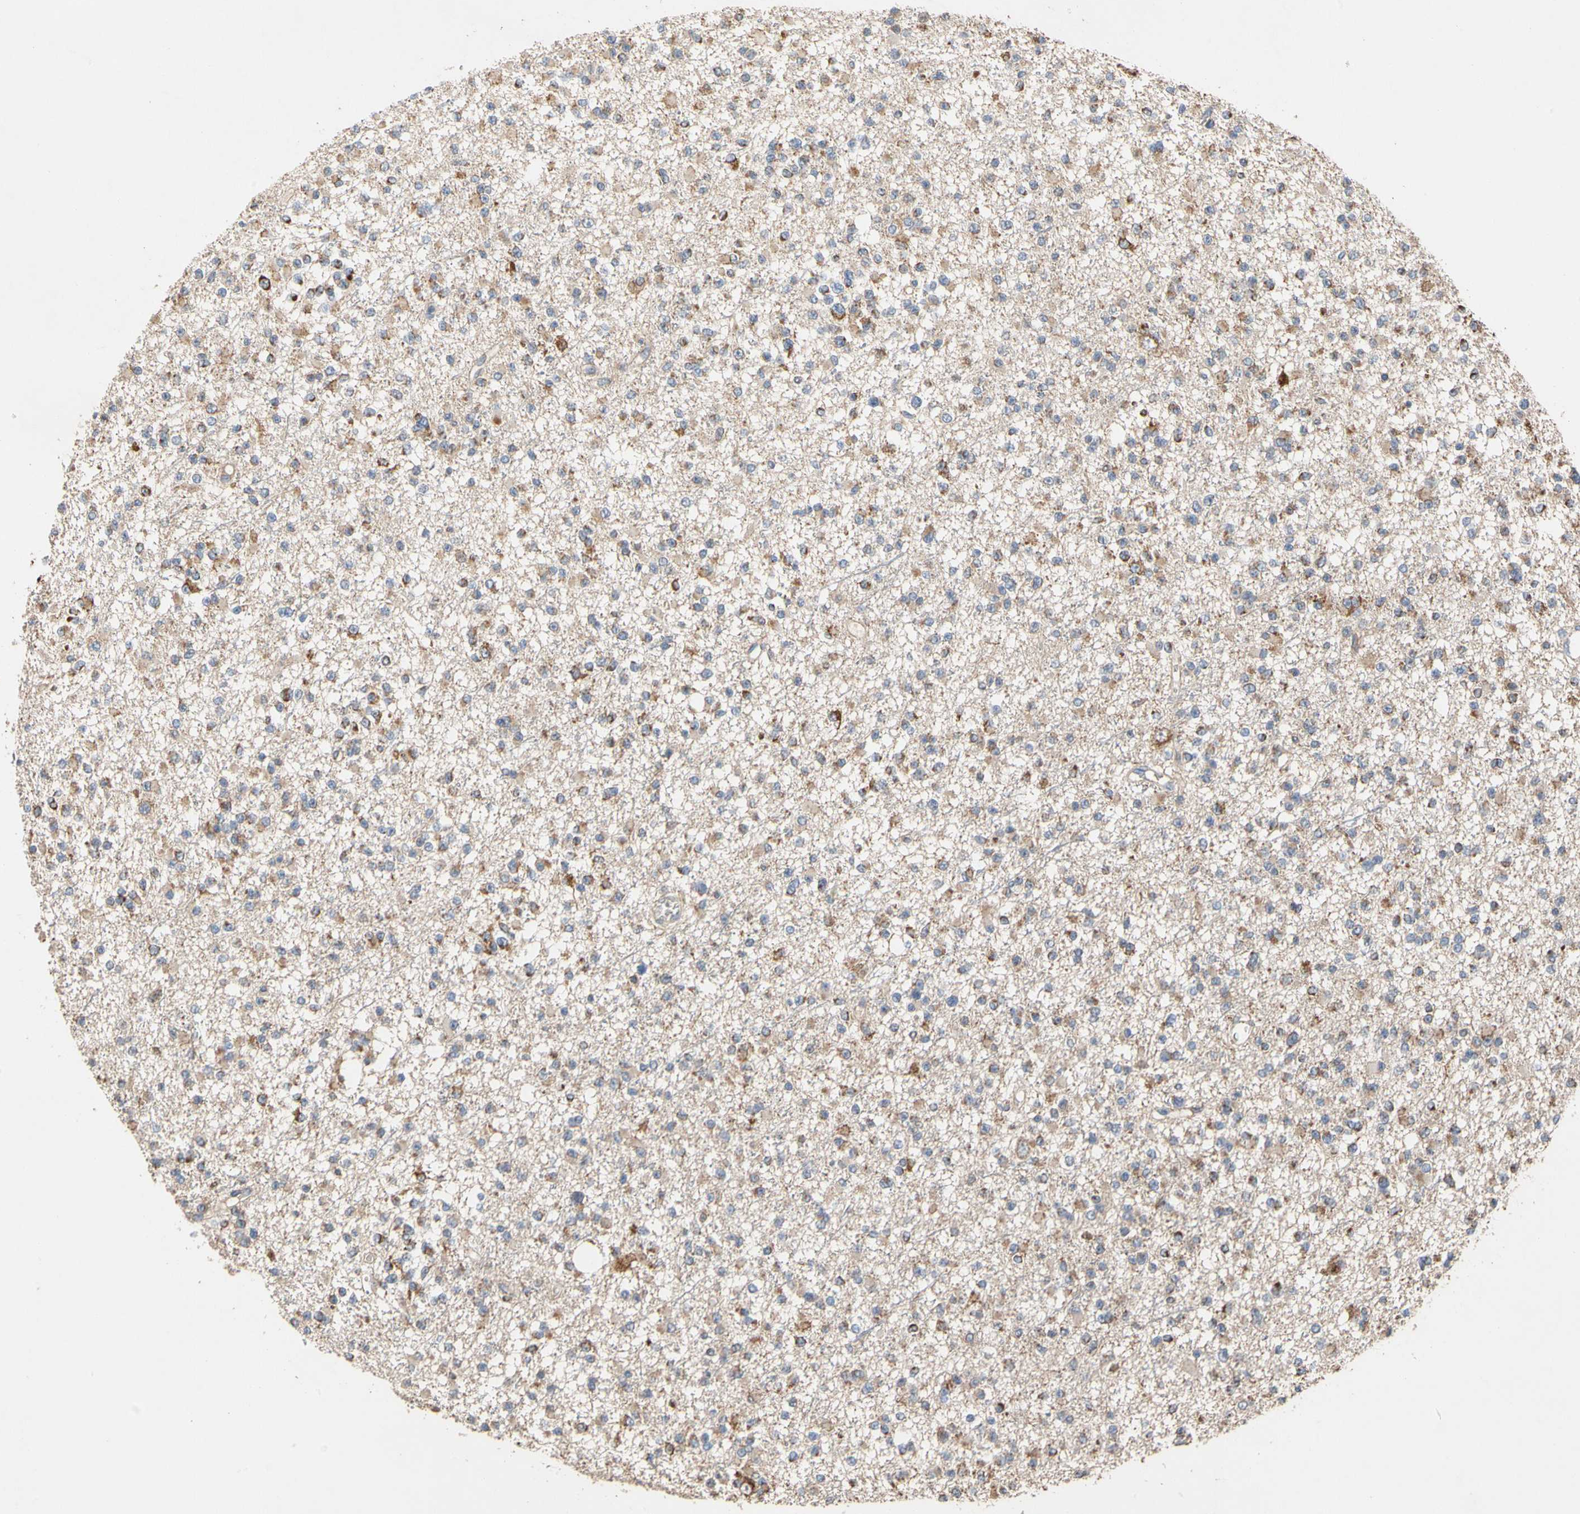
{"staining": {"intensity": "weak", "quantity": ">75%", "location": "cytoplasmic/membranous"}, "tissue": "glioma", "cell_type": "Tumor cells", "image_type": "cancer", "snomed": [{"axis": "morphology", "description": "Glioma, malignant, Low grade"}, {"axis": "topography", "description": "Brain"}], "caption": "Brown immunohistochemical staining in human glioma reveals weak cytoplasmic/membranous expression in approximately >75% of tumor cells.", "gene": "GPD2", "patient": {"sex": "female", "age": 22}}